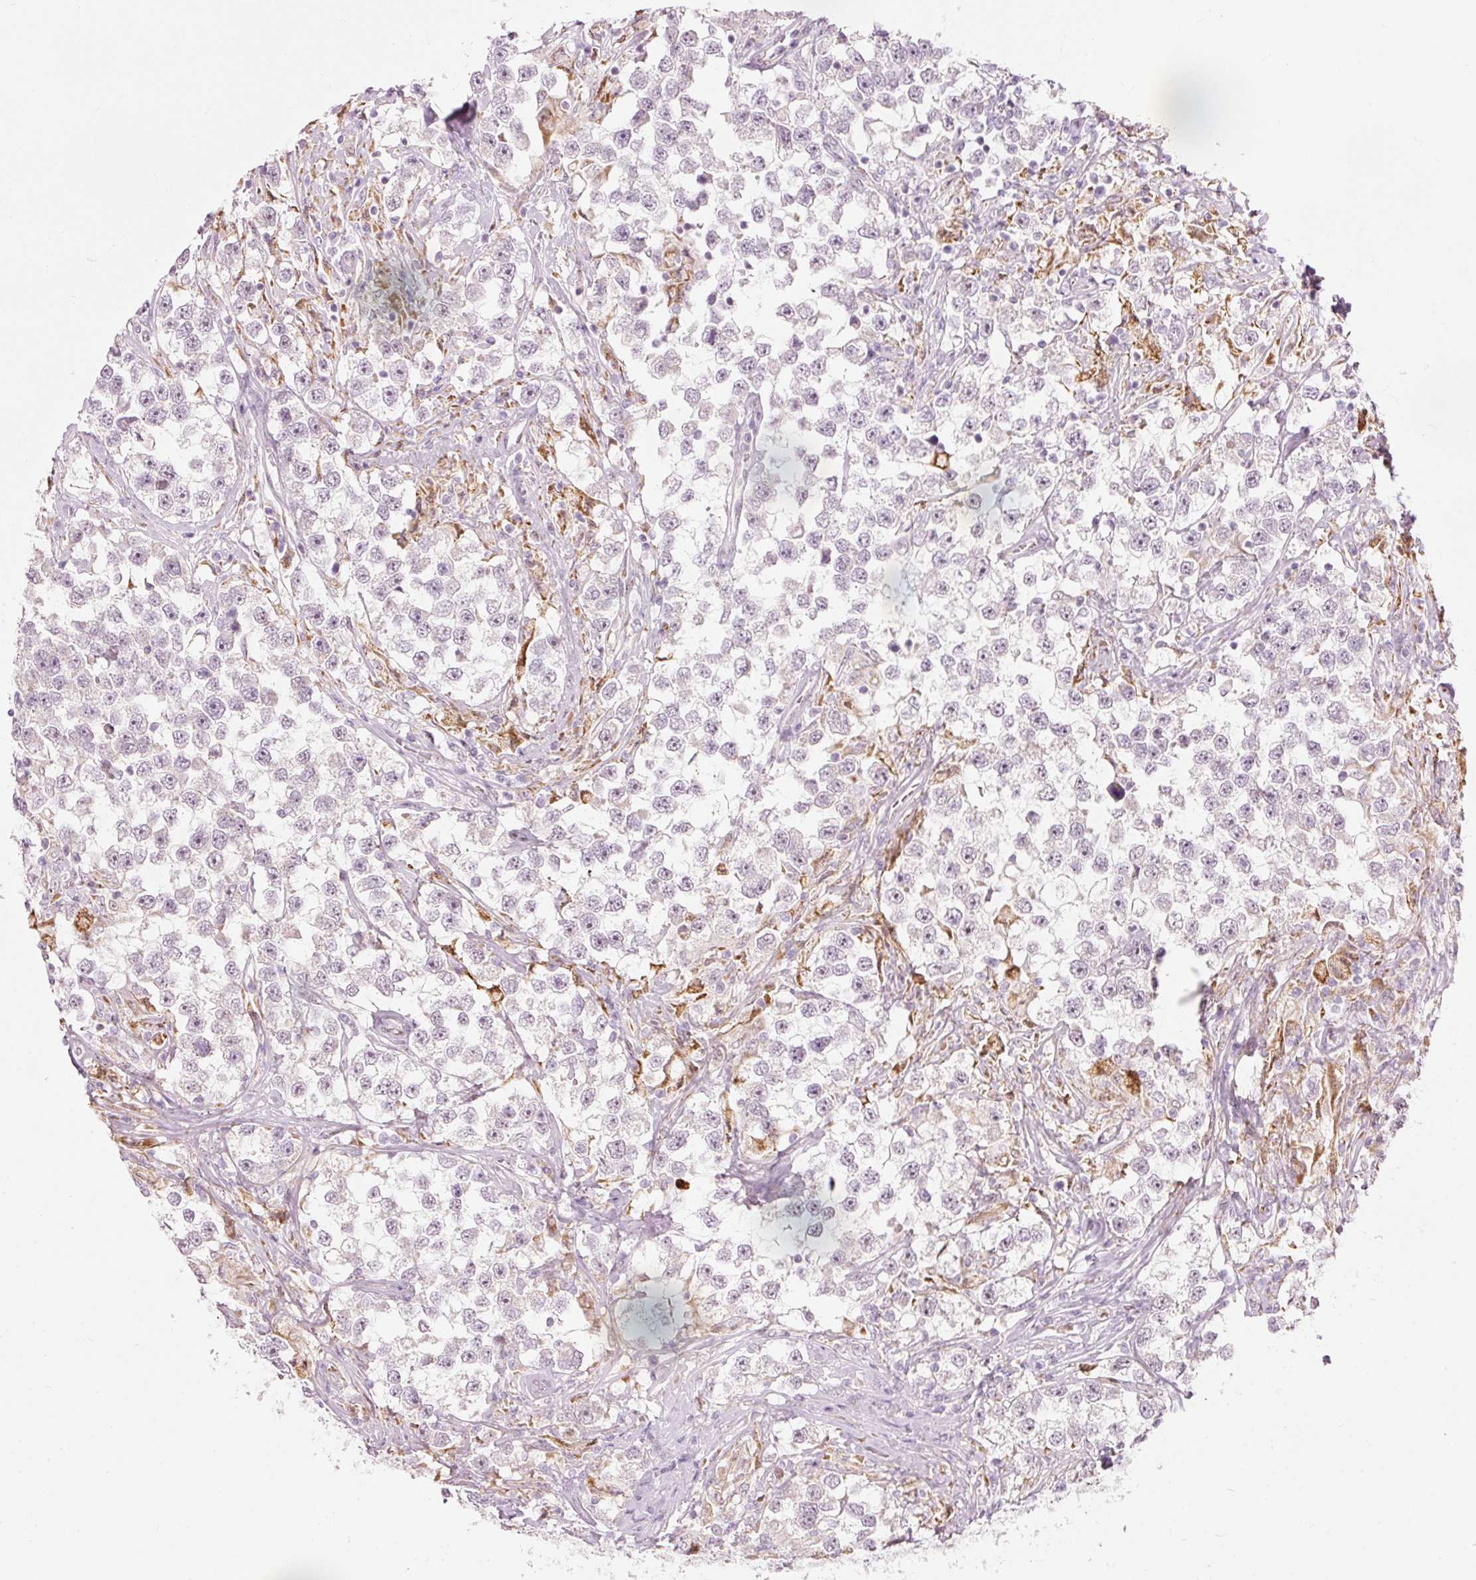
{"staining": {"intensity": "negative", "quantity": "none", "location": "none"}, "tissue": "testis cancer", "cell_type": "Tumor cells", "image_type": "cancer", "snomed": [{"axis": "morphology", "description": "Seminoma, NOS"}, {"axis": "topography", "description": "Testis"}], "caption": "The micrograph demonstrates no significant staining in tumor cells of testis cancer.", "gene": "RNF39", "patient": {"sex": "male", "age": 46}}